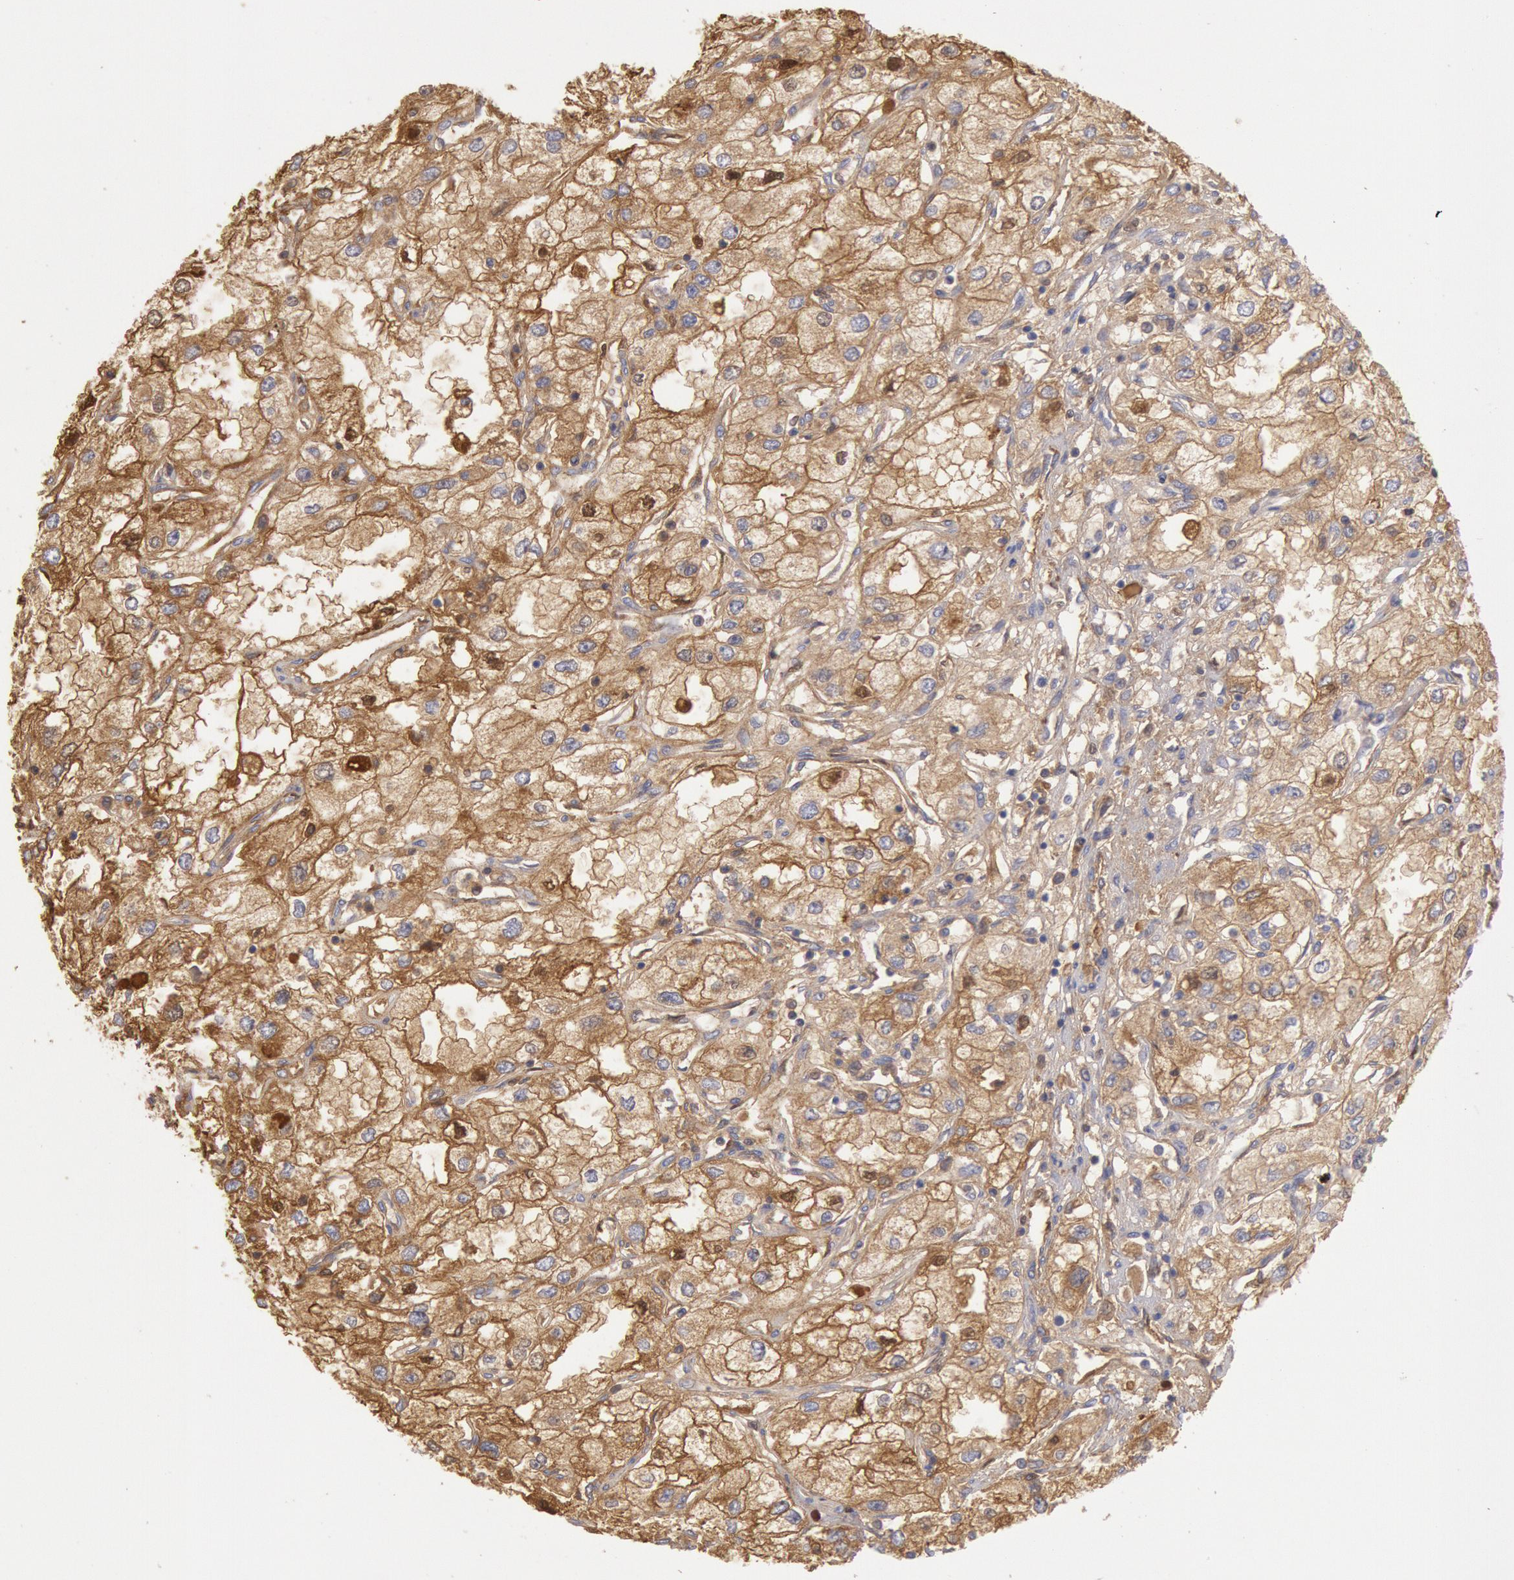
{"staining": {"intensity": "weak", "quantity": "25%-75%", "location": "cytoplasmic/membranous"}, "tissue": "renal cancer", "cell_type": "Tumor cells", "image_type": "cancer", "snomed": [{"axis": "morphology", "description": "Adenocarcinoma, NOS"}, {"axis": "topography", "description": "Kidney"}], "caption": "Immunohistochemical staining of human renal cancer displays low levels of weak cytoplasmic/membranous protein expression in about 25%-75% of tumor cells.", "gene": "IGHA1", "patient": {"sex": "male", "age": 57}}